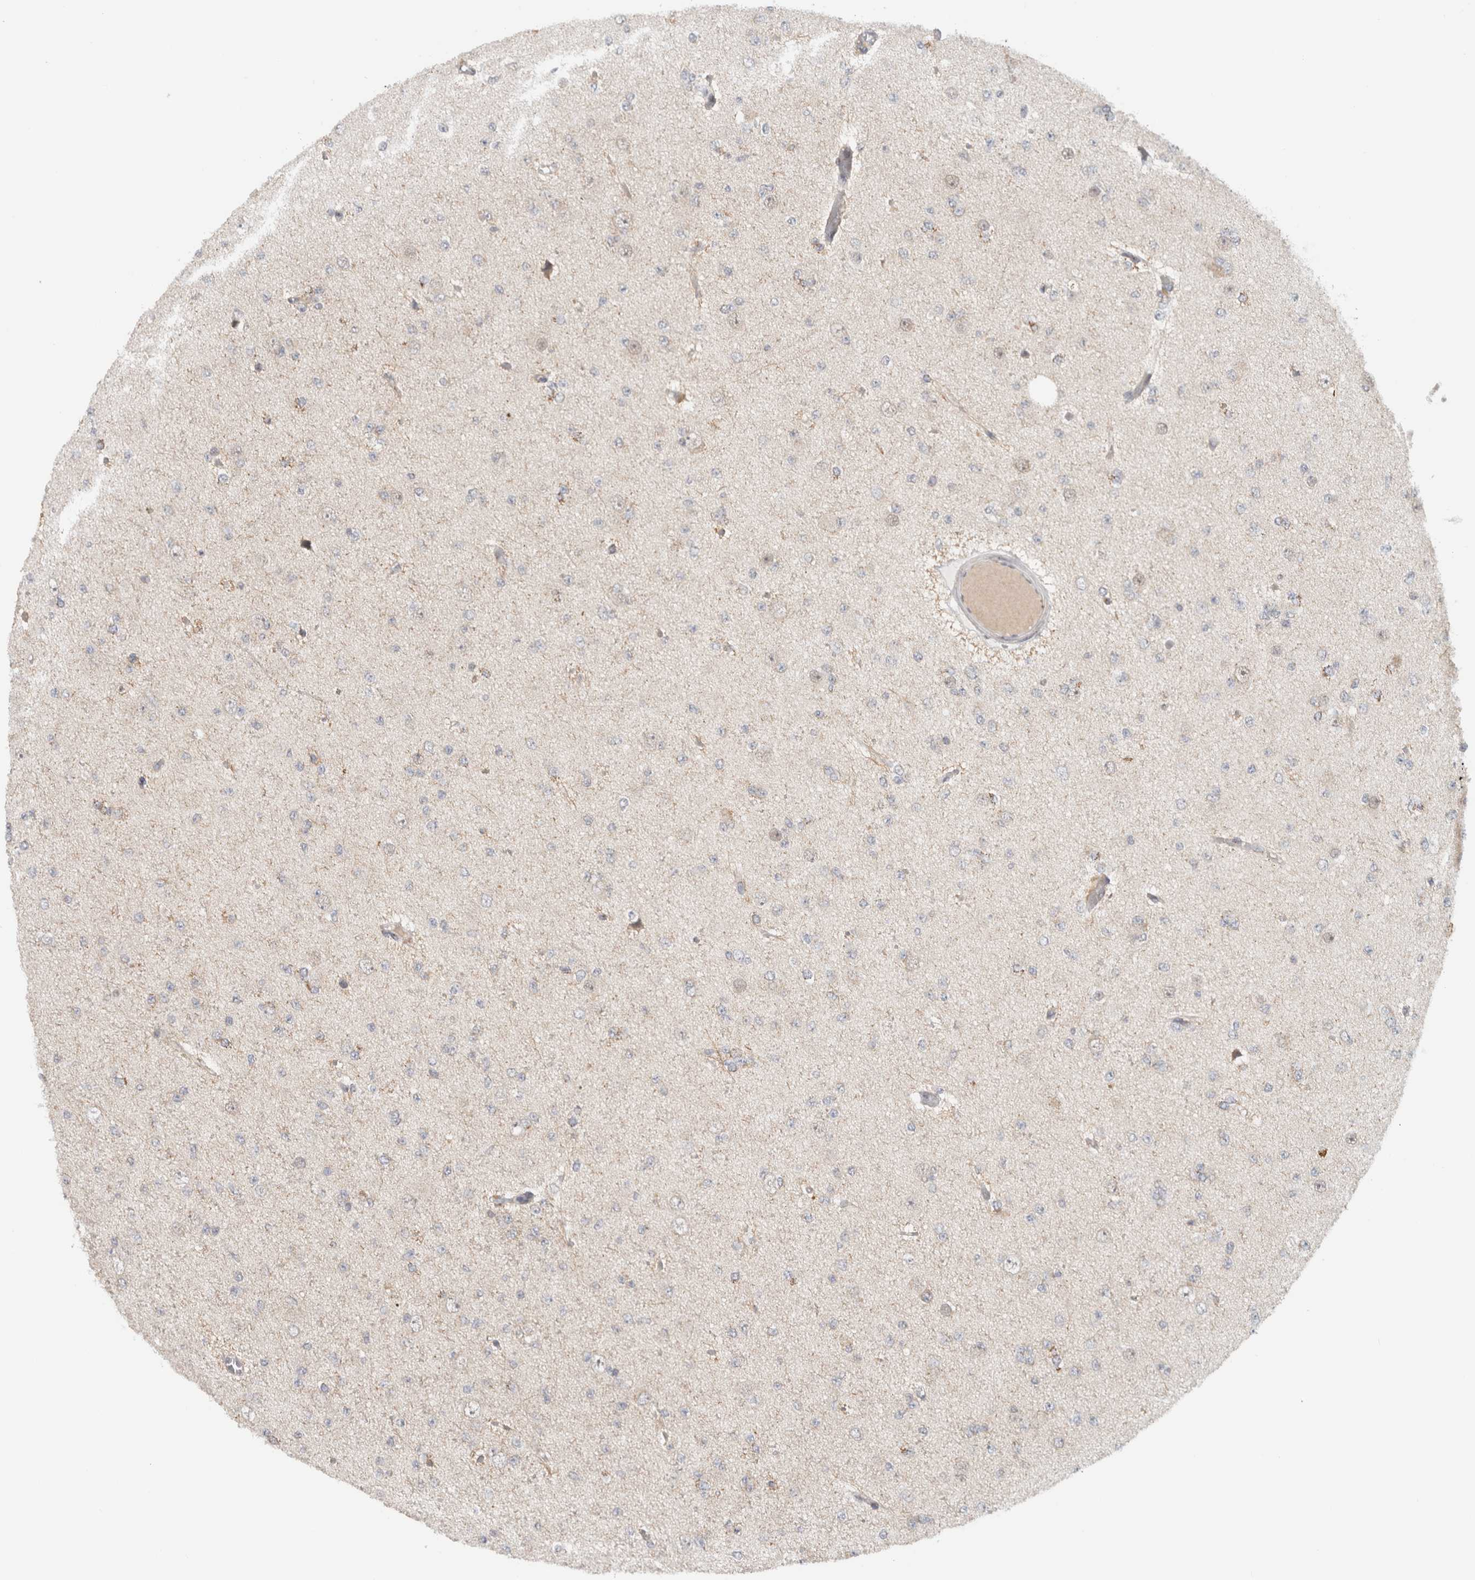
{"staining": {"intensity": "negative", "quantity": "none", "location": "none"}, "tissue": "glioma", "cell_type": "Tumor cells", "image_type": "cancer", "snomed": [{"axis": "morphology", "description": "Glioma, malignant, Low grade"}, {"axis": "topography", "description": "Brain"}], "caption": "Tumor cells are negative for protein expression in human glioma.", "gene": "CMC2", "patient": {"sex": "female", "age": 22}}